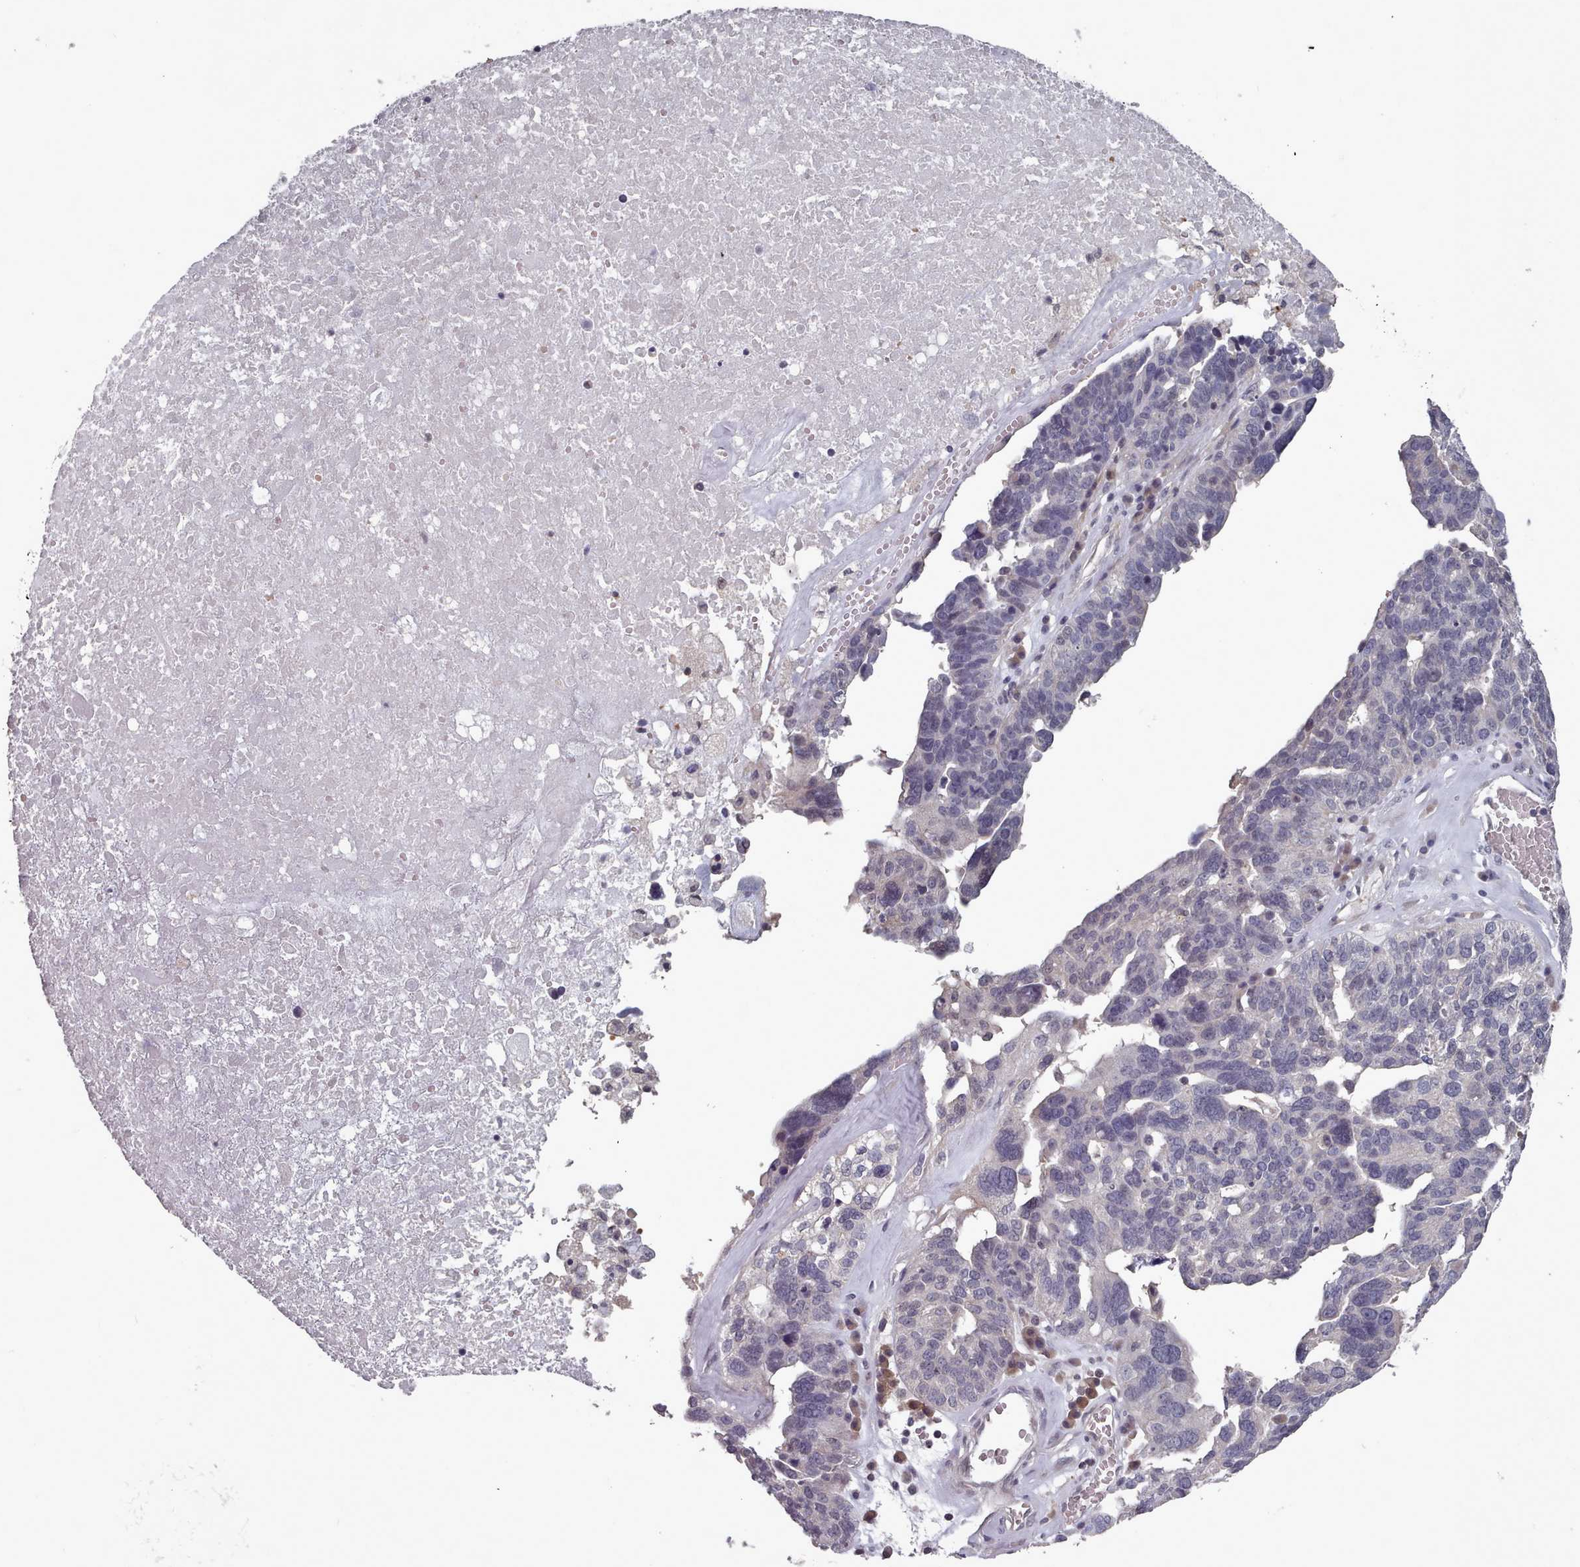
{"staining": {"intensity": "negative", "quantity": "none", "location": "none"}, "tissue": "ovarian cancer", "cell_type": "Tumor cells", "image_type": "cancer", "snomed": [{"axis": "morphology", "description": "Cystadenocarcinoma, serous, NOS"}, {"axis": "topography", "description": "Ovary"}], "caption": "IHC of ovarian serous cystadenocarcinoma reveals no staining in tumor cells.", "gene": "HYAL3", "patient": {"sex": "female", "age": 59}}